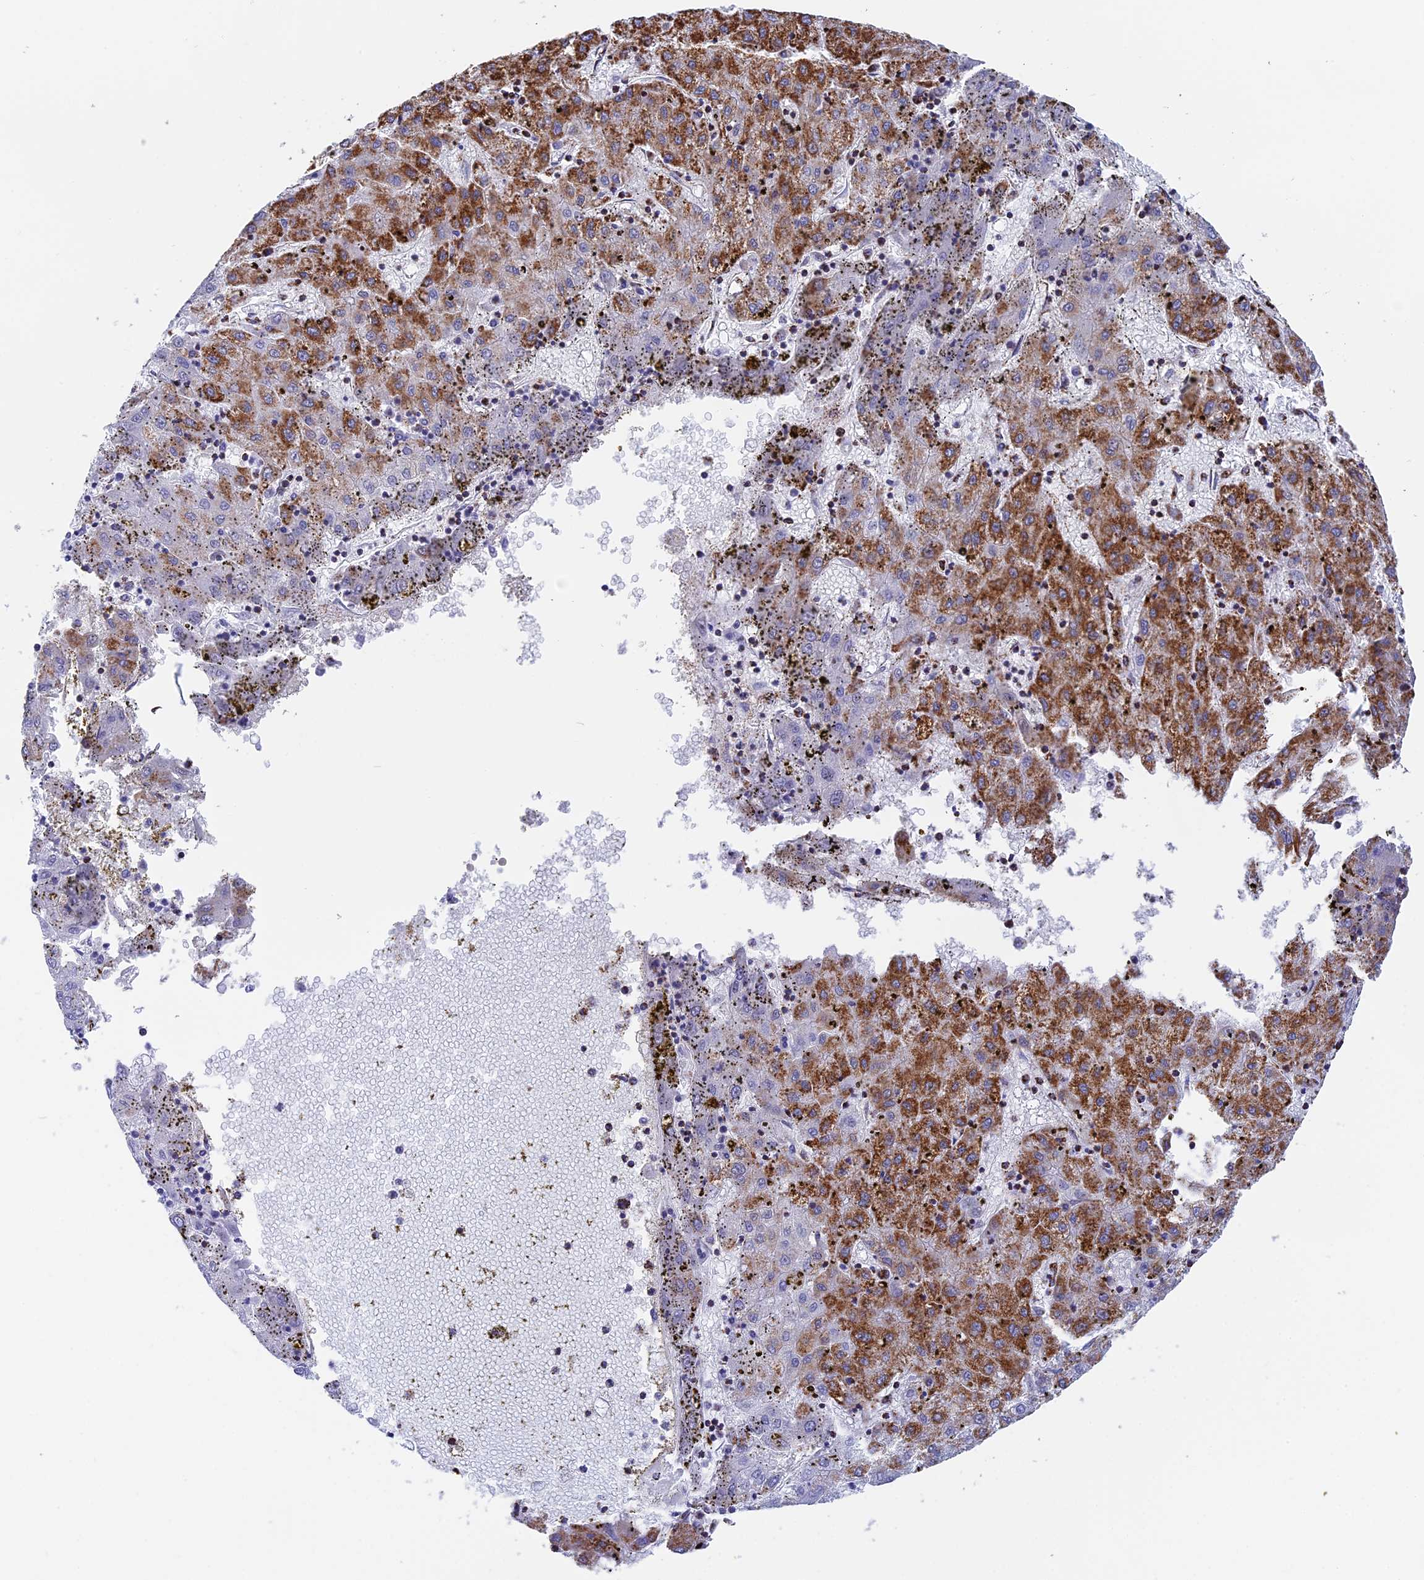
{"staining": {"intensity": "strong", "quantity": "25%-75%", "location": "cytoplasmic/membranous"}, "tissue": "liver cancer", "cell_type": "Tumor cells", "image_type": "cancer", "snomed": [{"axis": "morphology", "description": "Carcinoma, Hepatocellular, NOS"}, {"axis": "topography", "description": "Liver"}], "caption": "Brown immunohistochemical staining in liver cancer (hepatocellular carcinoma) reveals strong cytoplasmic/membranous positivity in approximately 25%-75% of tumor cells.", "gene": "CDC16", "patient": {"sex": "male", "age": 72}}